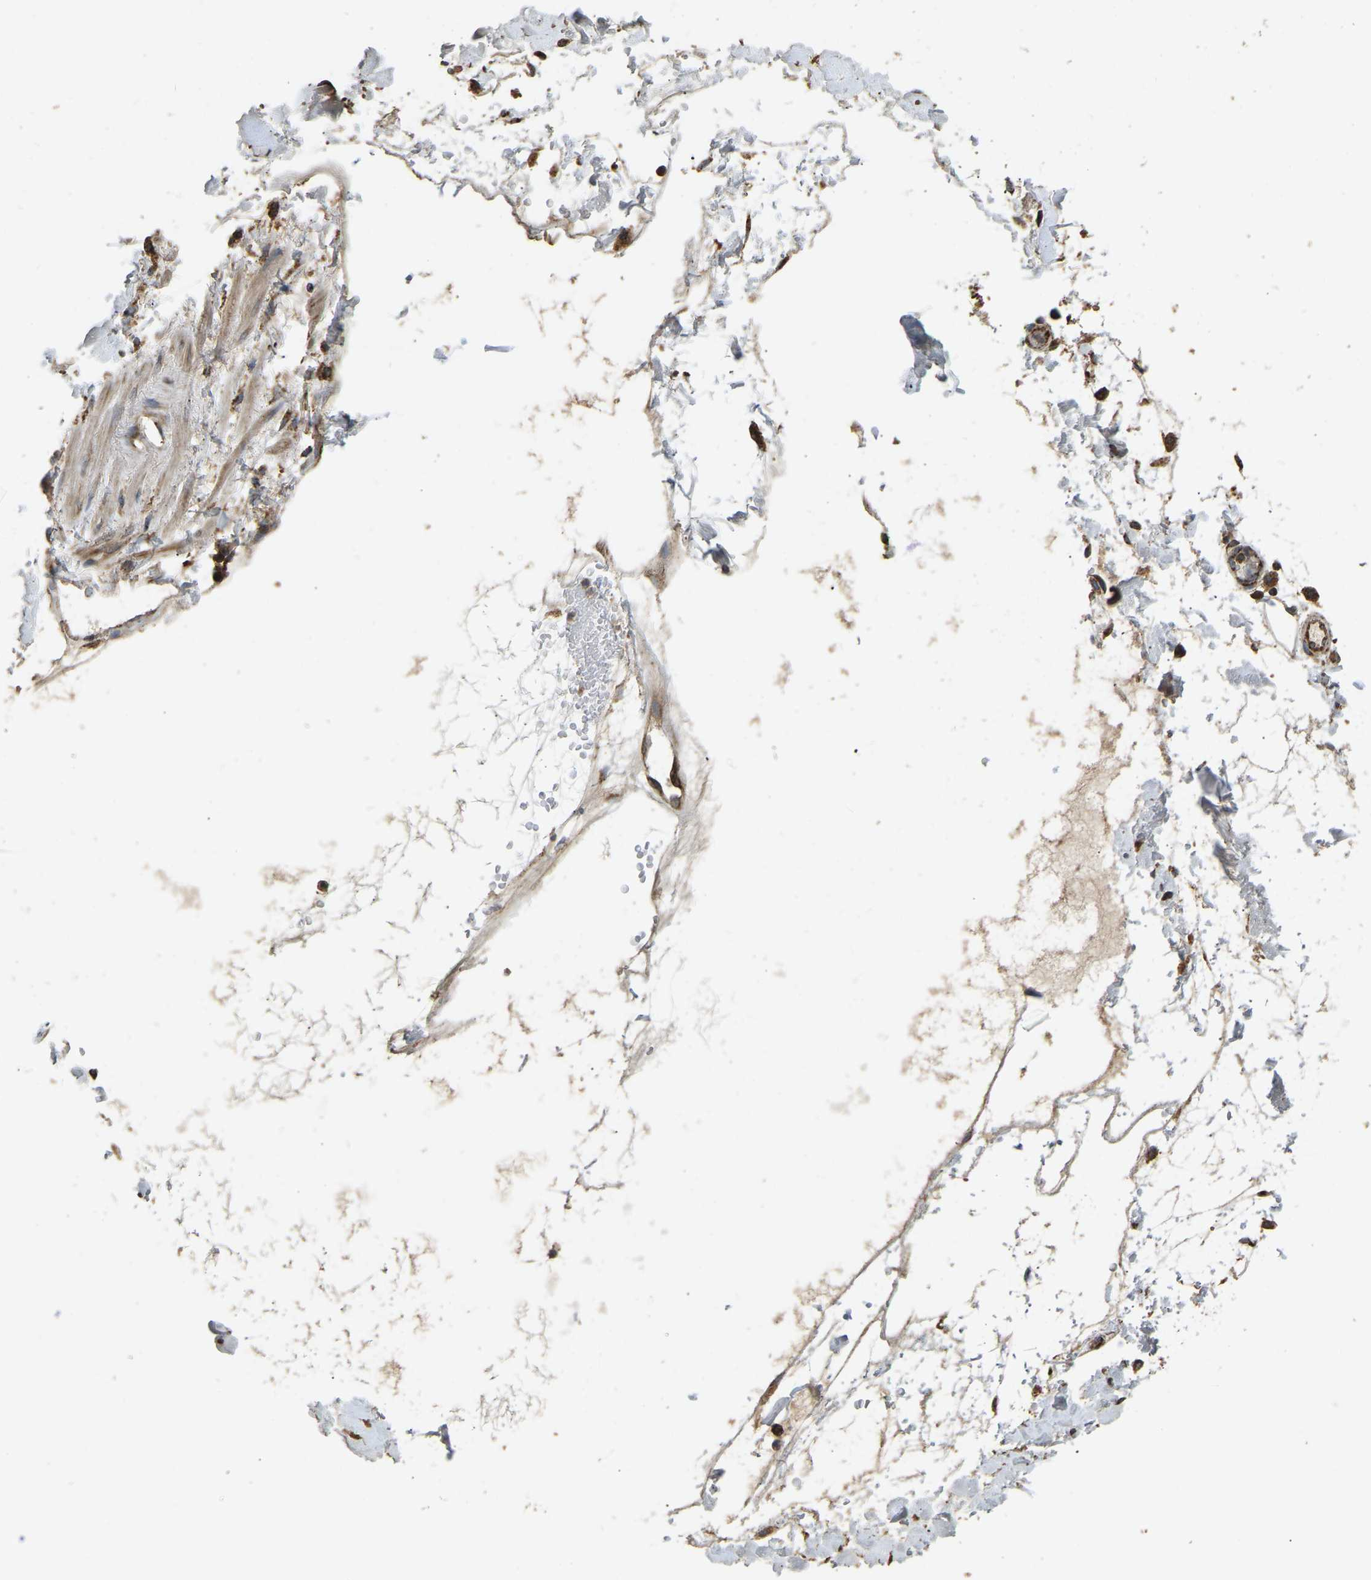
{"staining": {"intensity": "moderate", "quantity": ">75%", "location": "cytoplasmic/membranous"}, "tissue": "adipose tissue", "cell_type": "Adipocytes", "image_type": "normal", "snomed": [{"axis": "morphology", "description": "Normal tissue, NOS"}, {"axis": "morphology", "description": "Adenocarcinoma, NOS"}, {"axis": "topography", "description": "Duodenum"}, {"axis": "topography", "description": "Peripheral nerve tissue"}], "caption": "About >75% of adipocytes in normal human adipose tissue display moderate cytoplasmic/membranous protein positivity as visualized by brown immunohistochemical staining.", "gene": "TUFM", "patient": {"sex": "female", "age": 60}}